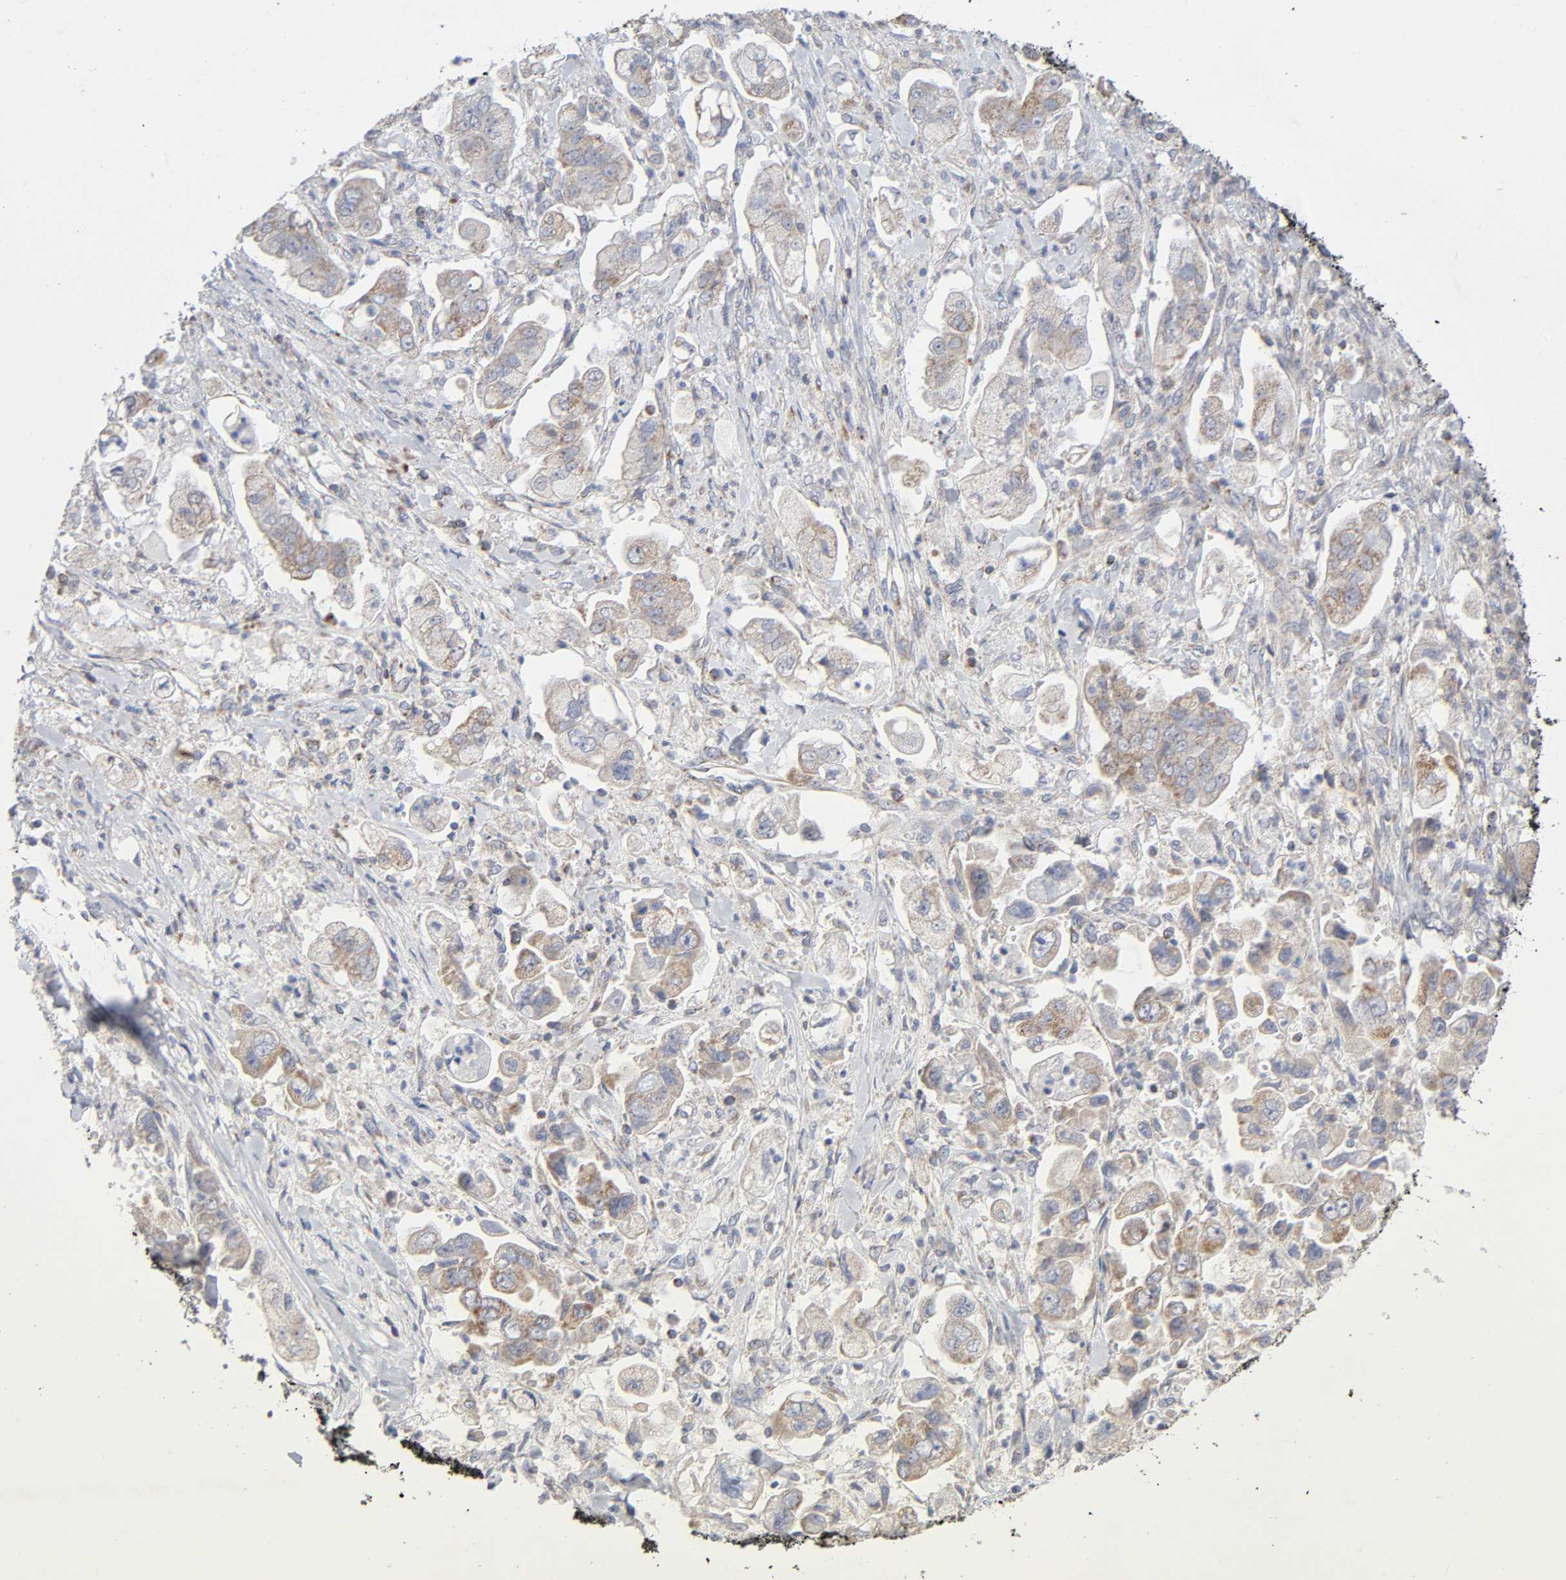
{"staining": {"intensity": "moderate", "quantity": ">75%", "location": "cytoplasmic/membranous"}, "tissue": "stomach cancer", "cell_type": "Tumor cells", "image_type": "cancer", "snomed": [{"axis": "morphology", "description": "Adenocarcinoma, NOS"}, {"axis": "topography", "description": "Stomach"}], "caption": "Stomach cancer stained with a brown dye displays moderate cytoplasmic/membranous positive expression in about >75% of tumor cells.", "gene": "SYT16", "patient": {"sex": "male", "age": 62}}